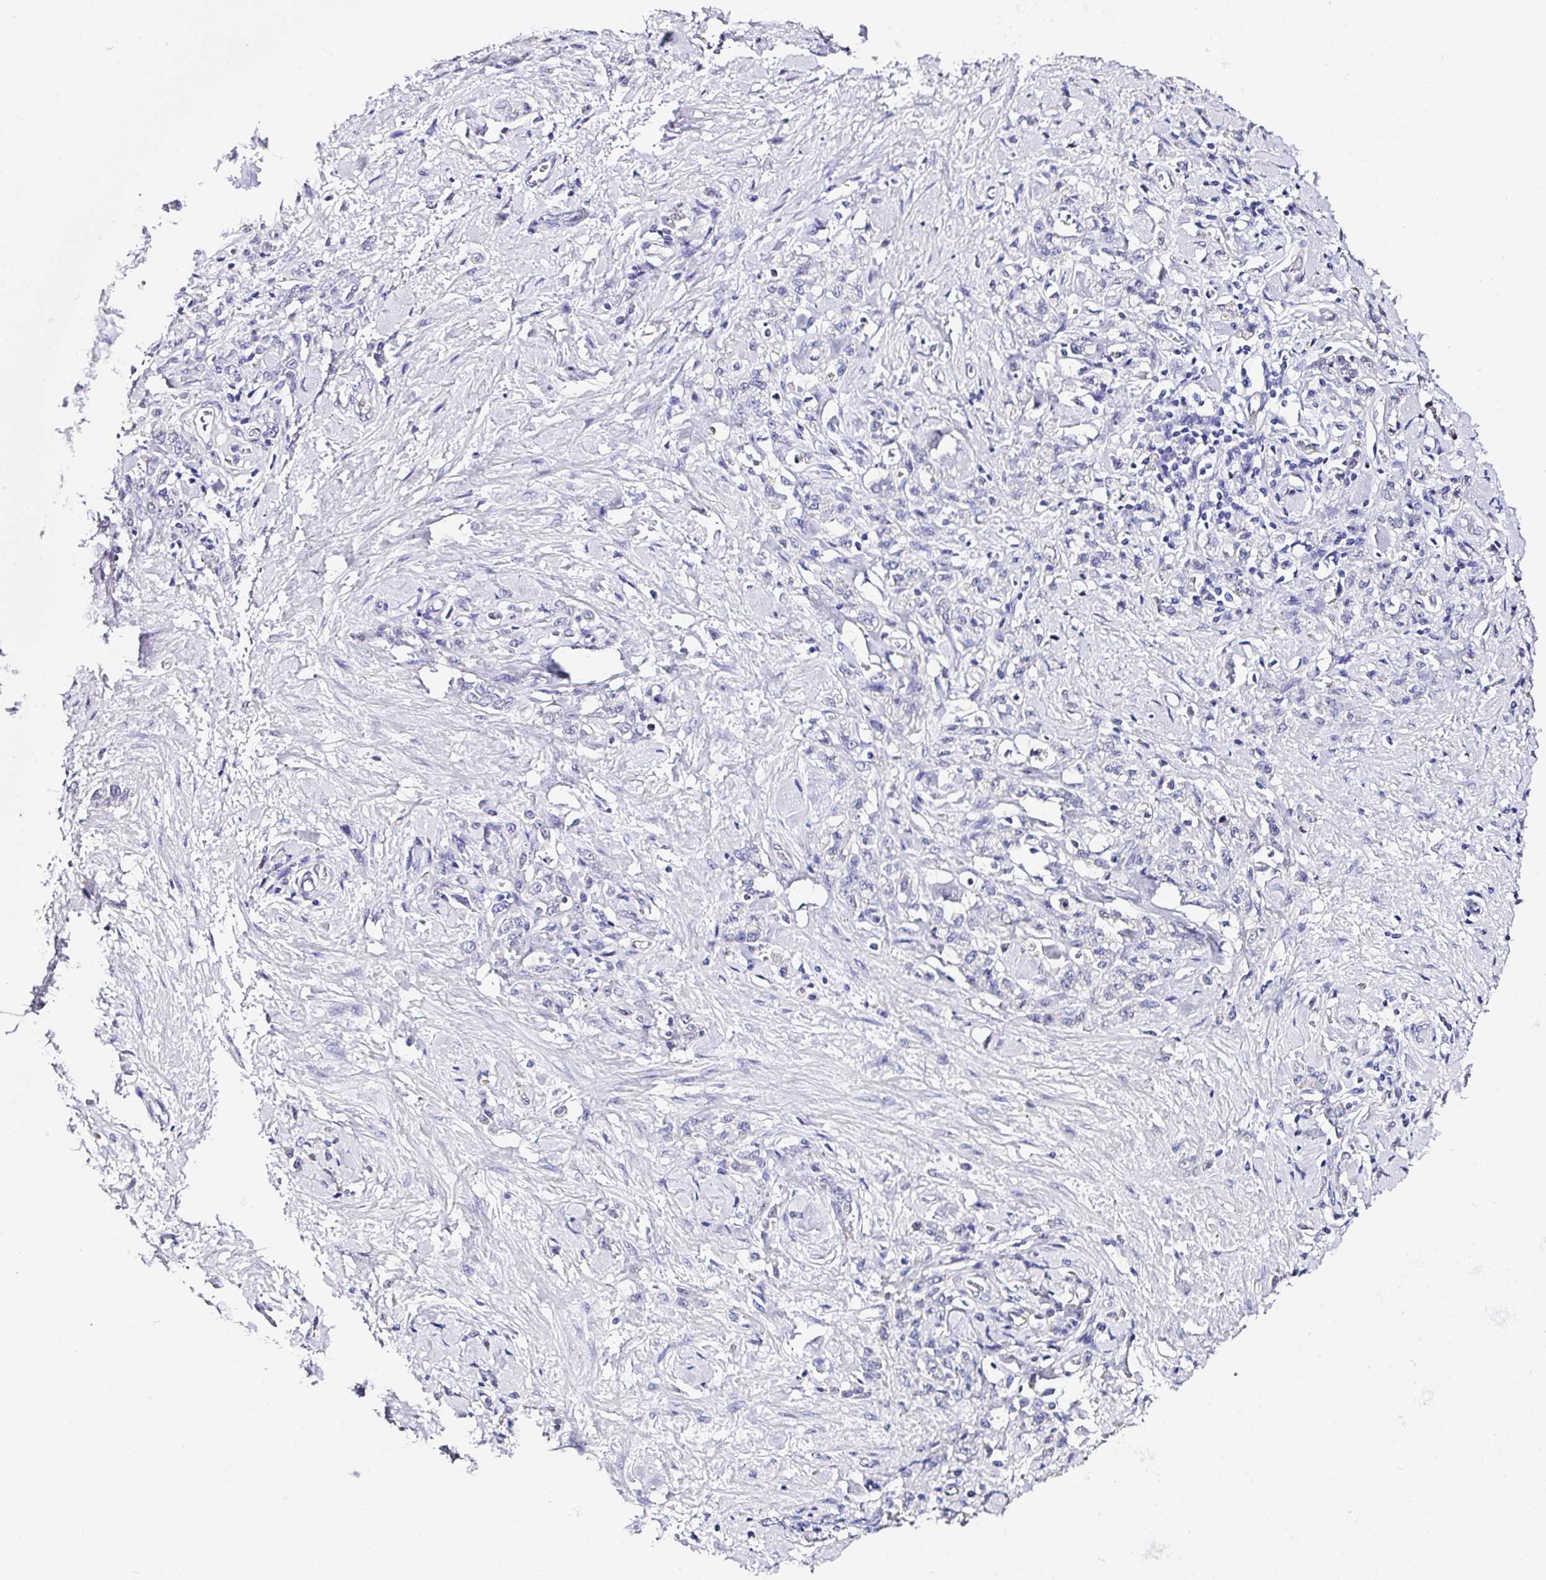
{"staining": {"intensity": "negative", "quantity": "none", "location": "none"}, "tissue": "stomach cancer", "cell_type": "Tumor cells", "image_type": "cancer", "snomed": [{"axis": "morphology", "description": "Normal tissue, NOS"}, {"axis": "morphology", "description": "Adenocarcinoma, NOS"}, {"axis": "topography", "description": "Stomach"}], "caption": "A high-resolution histopathology image shows immunohistochemistry staining of stomach cancer (adenocarcinoma), which displays no significant staining in tumor cells.", "gene": "TMPRSS11E", "patient": {"sex": "male", "age": 82}}